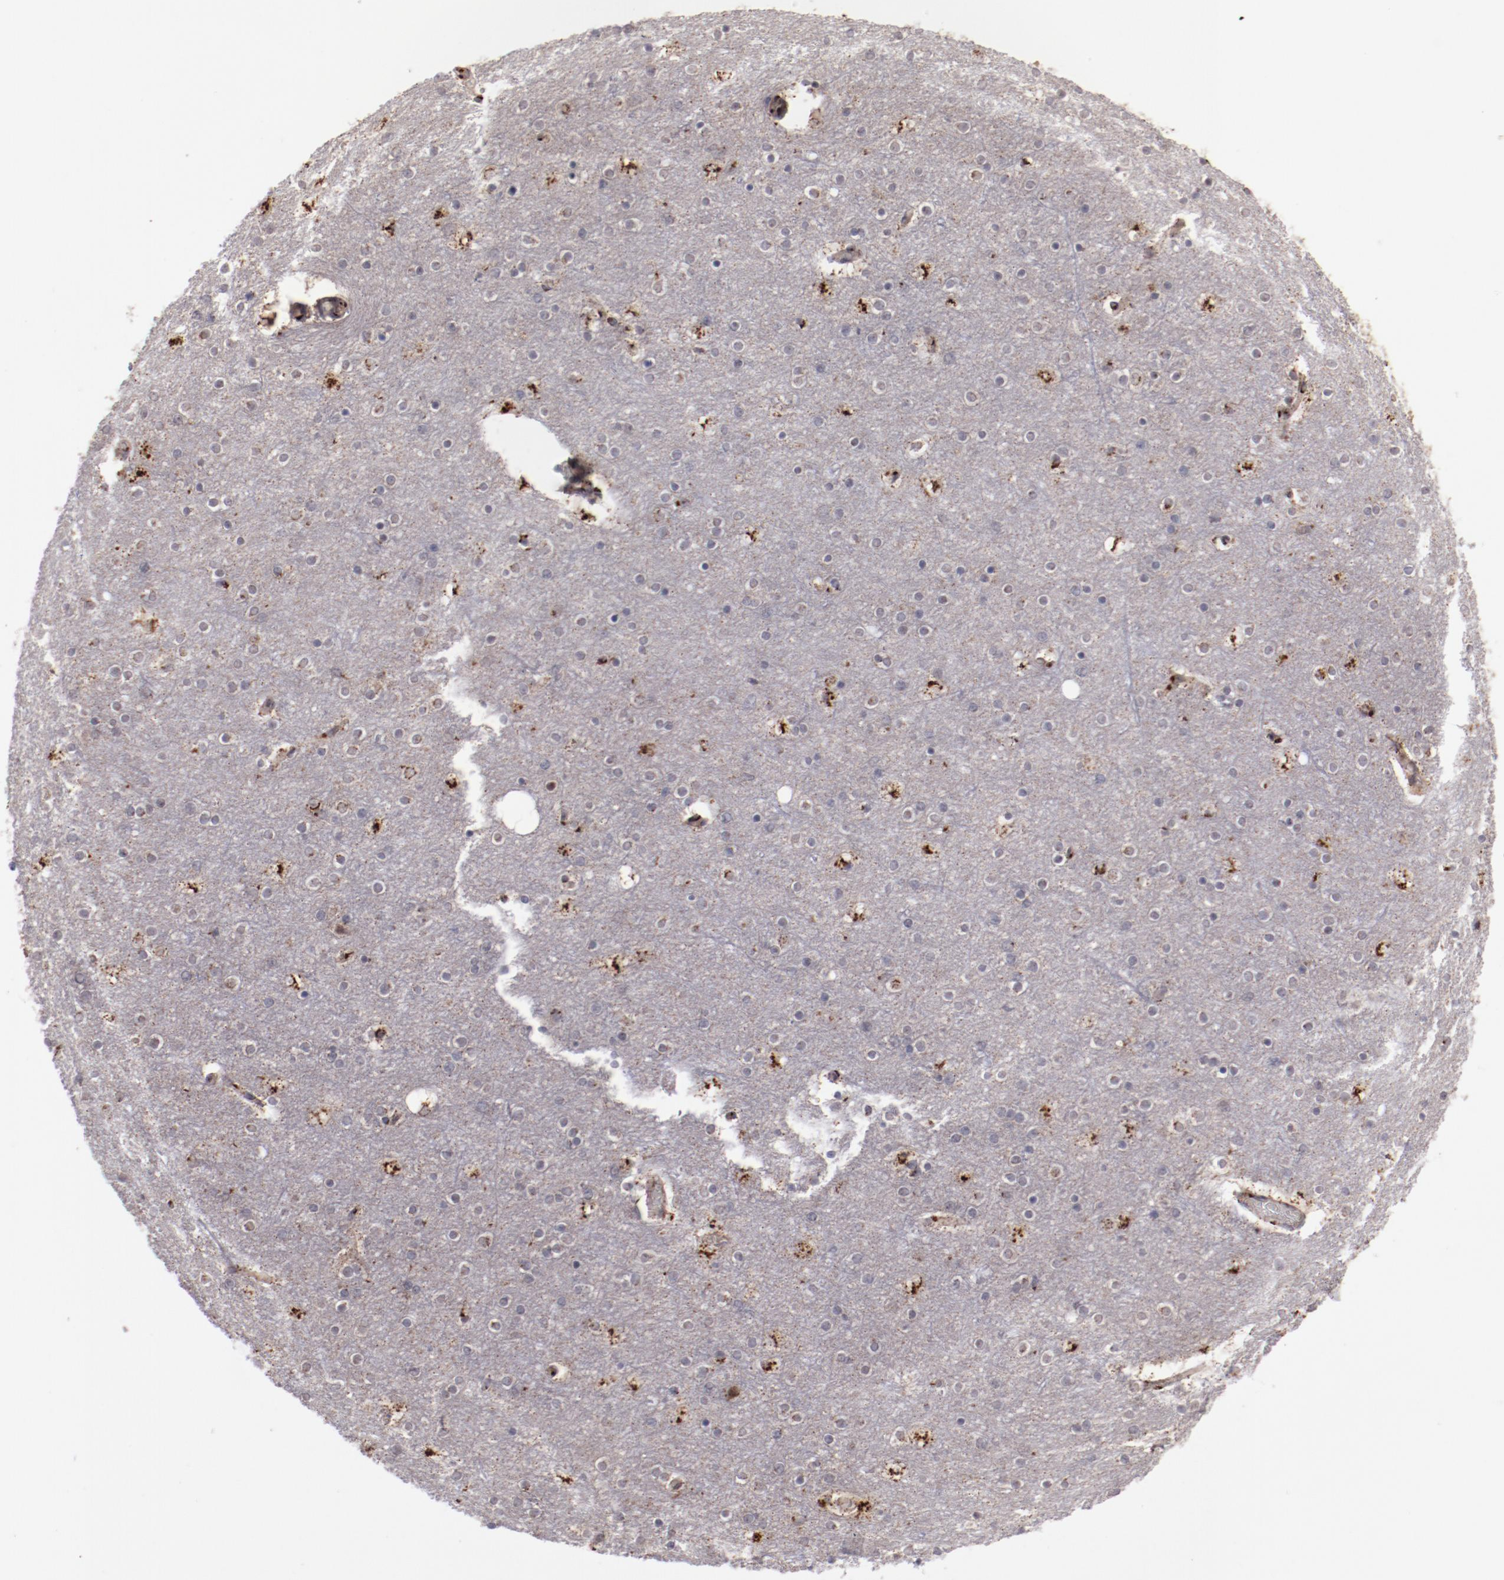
{"staining": {"intensity": "moderate", "quantity": ">75%", "location": "cytoplasmic/membranous"}, "tissue": "cerebral cortex", "cell_type": "Endothelial cells", "image_type": "normal", "snomed": [{"axis": "morphology", "description": "Normal tissue, NOS"}, {"axis": "topography", "description": "Cerebral cortex"}], "caption": "The image reveals a brown stain indicating the presence of a protein in the cytoplasmic/membranous of endothelial cells in cerebral cortex.", "gene": "GOLIM4", "patient": {"sex": "female", "age": 54}}